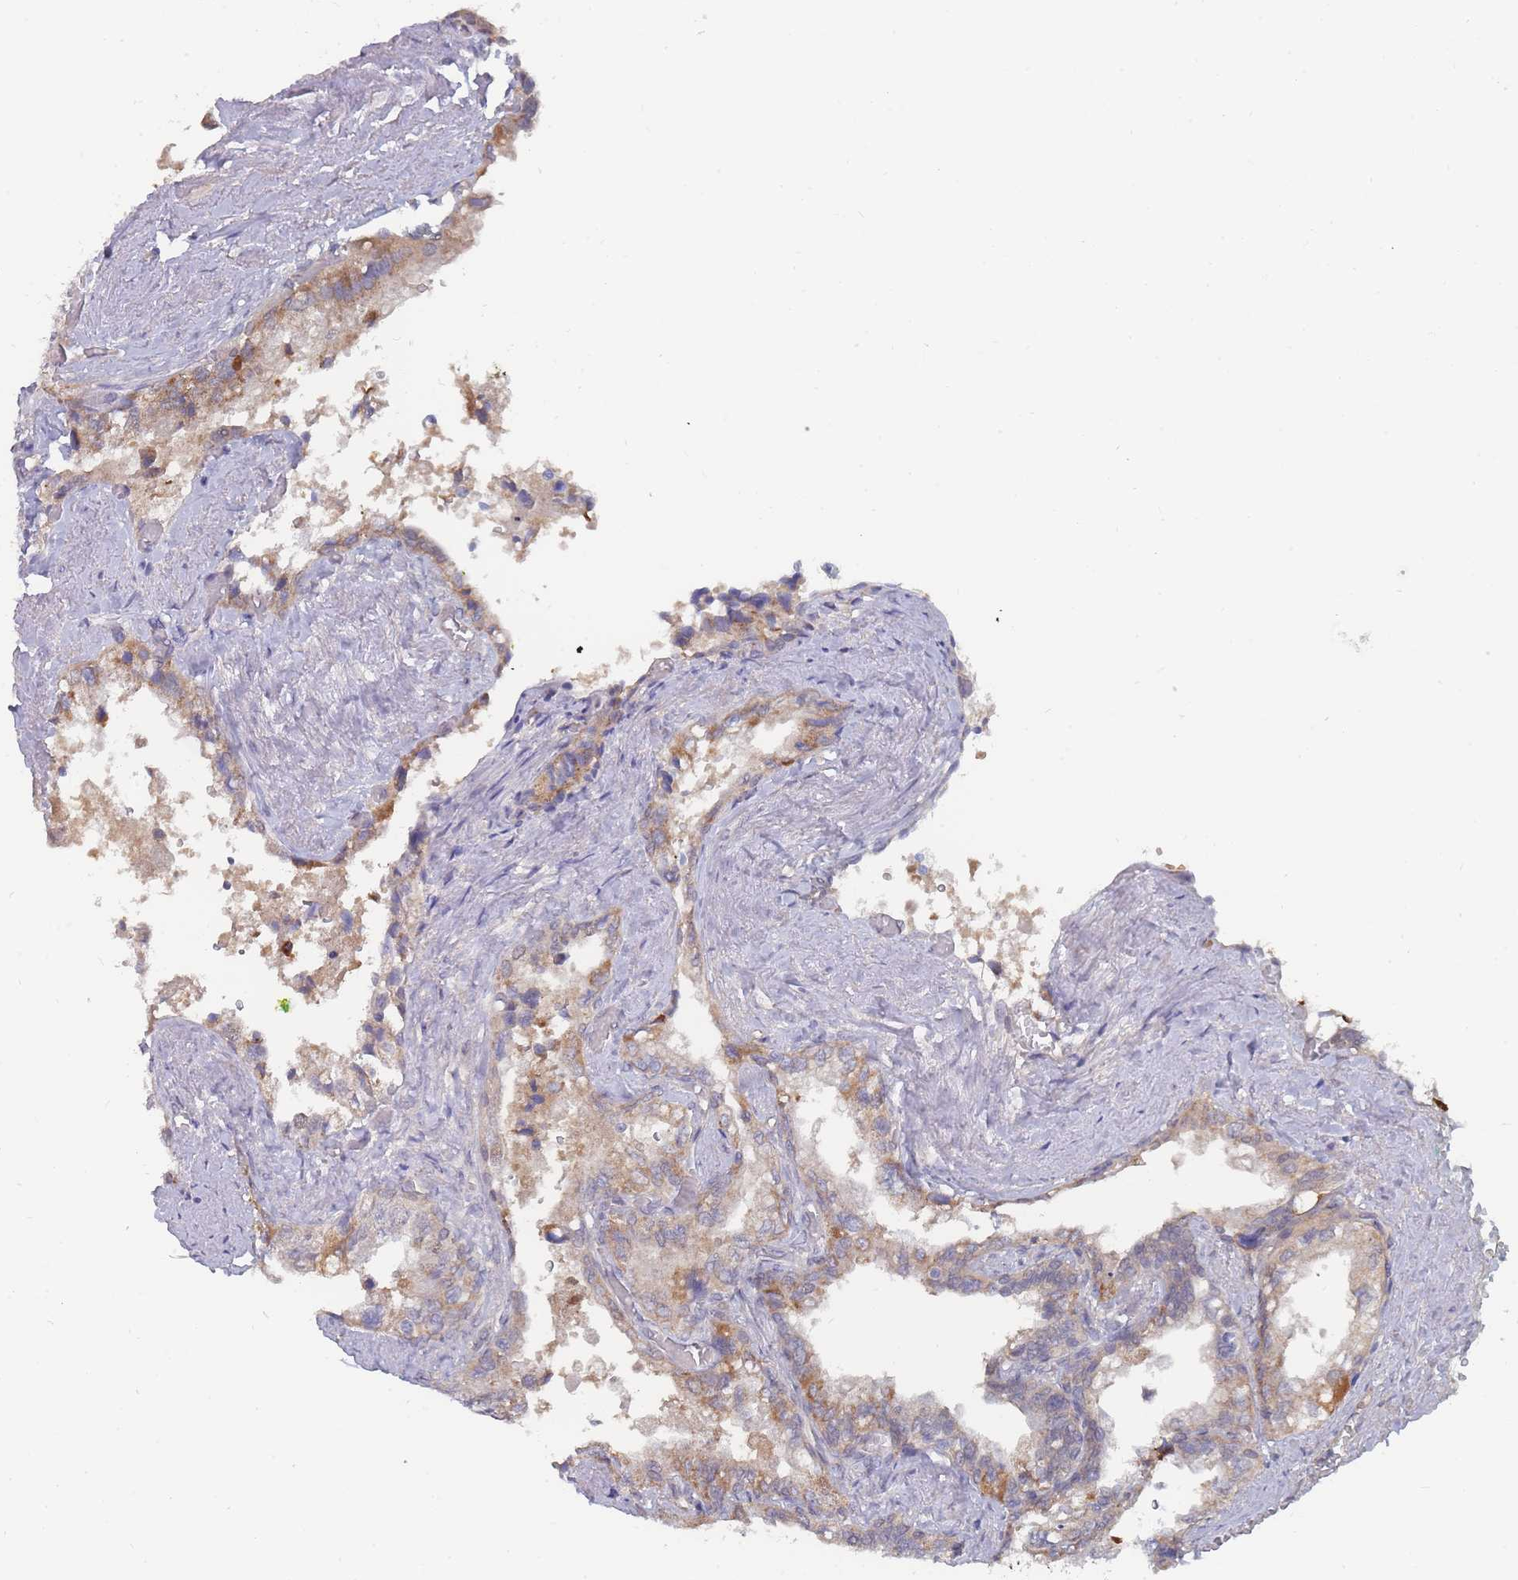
{"staining": {"intensity": "weak", "quantity": "25%-75%", "location": "cytoplasmic/membranous"}, "tissue": "seminal vesicle", "cell_type": "Glandular cells", "image_type": "normal", "snomed": [{"axis": "morphology", "description": "Normal tissue, NOS"}, {"axis": "topography", "description": "Seminal veicle"}, {"axis": "topography", "description": "Peripheral nerve tissue"}], "caption": "A high-resolution micrograph shows immunohistochemistry staining of benign seminal vesicle, which exhibits weak cytoplasmic/membranous expression in about 25%-75% of glandular cells. (Stains: DAB (3,3'-diaminobenzidine) in brown, nuclei in blue, Microscopy: brightfield microscopy at high magnification).", "gene": "NUB1", "patient": {"sex": "male", "age": 60}}